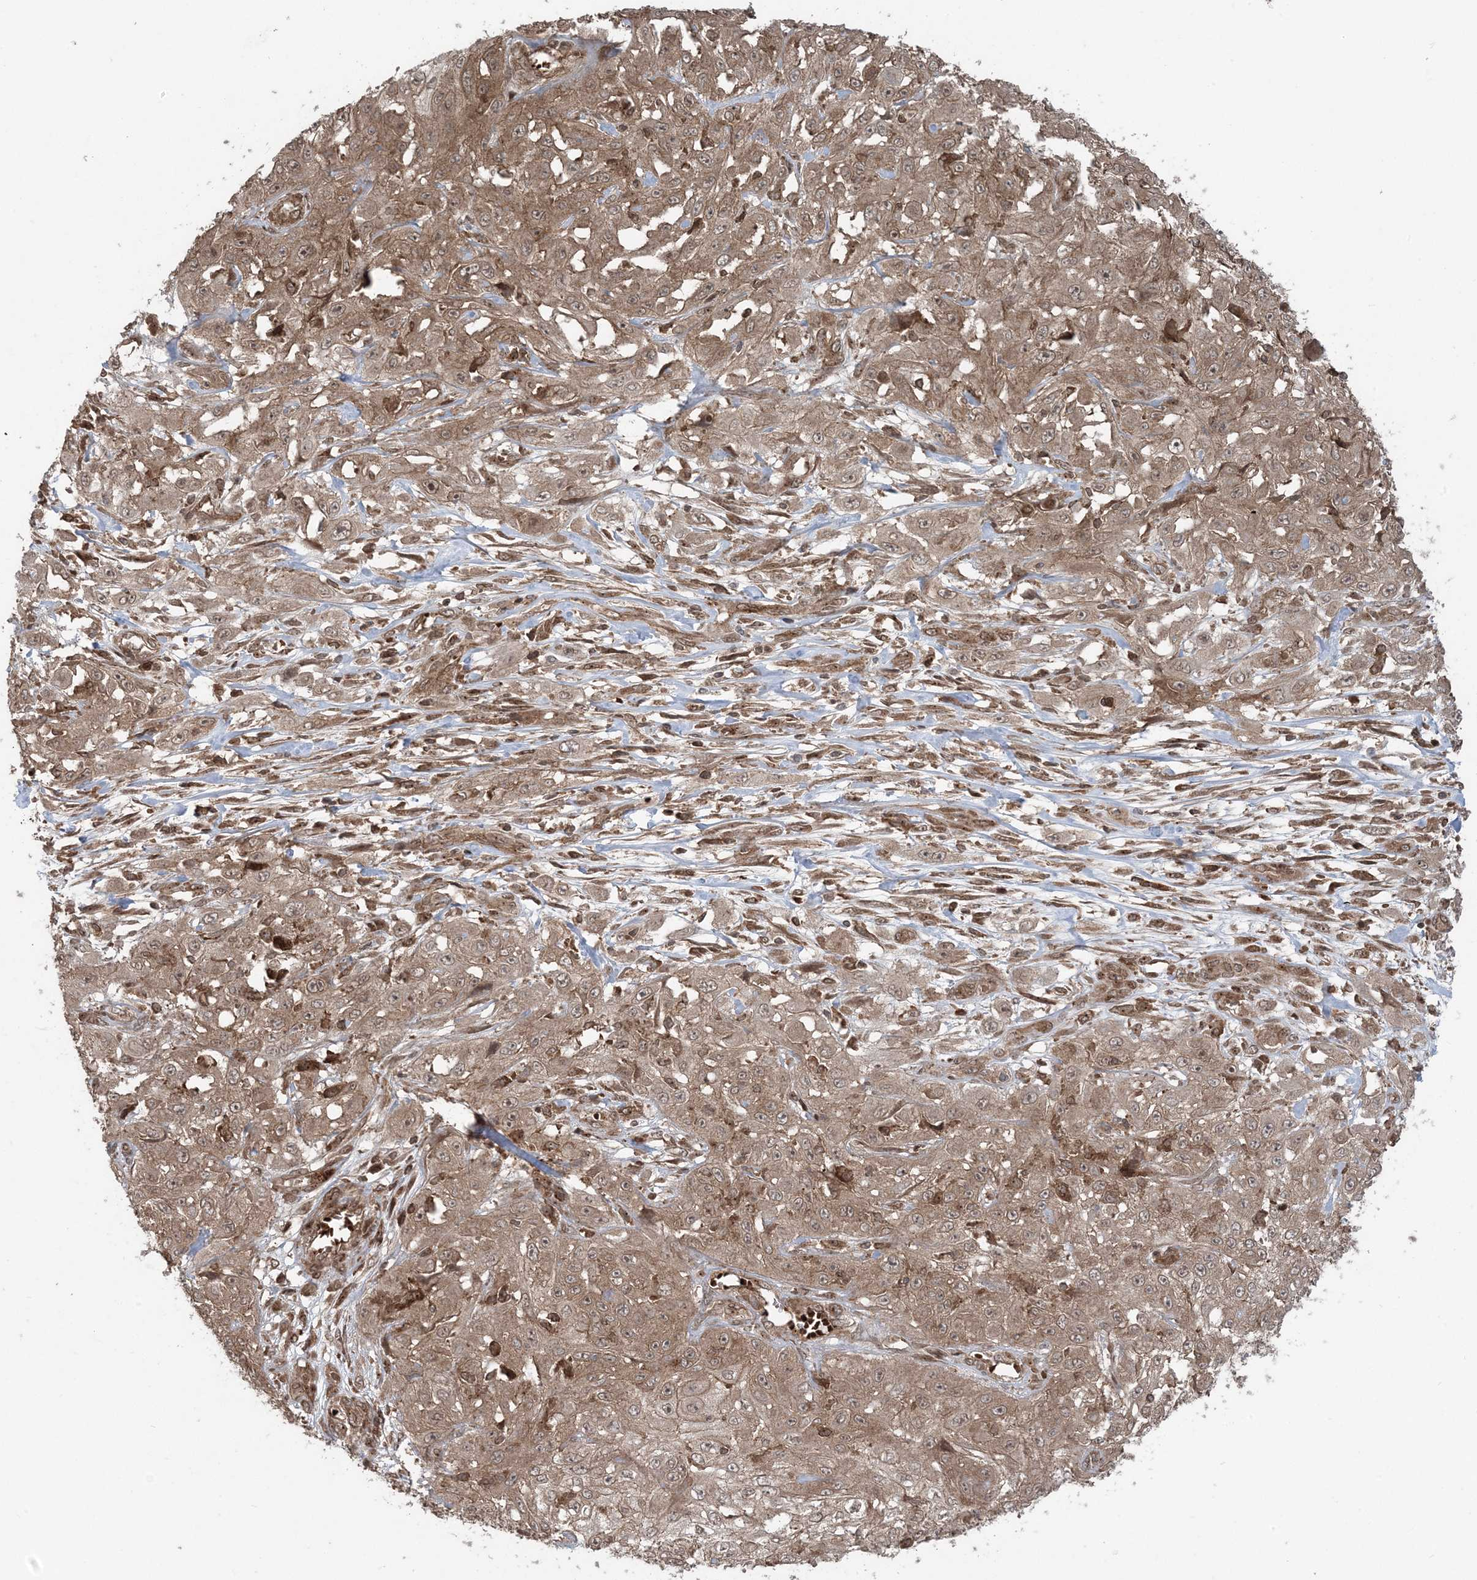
{"staining": {"intensity": "moderate", "quantity": ">75%", "location": "cytoplasmic/membranous"}, "tissue": "skin cancer", "cell_type": "Tumor cells", "image_type": "cancer", "snomed": [{"axis": "morphology", "description": "Squamous cell carcinoma, NOS"}, {"axis": "morphology", "description": "Squamous cell carcinoma, metastatic, NOS"}, {"axis": "topography", "description": "Skin"}, {"axis": "topography", "description": "Lymph node"}], "caption": "This is a histology image of immunohistochemistry staining of skin squamous cell carcinoma, which shows moderate expression in the cytoplasmic/membranous of tumor cells.", "gene": "DDX19B", "patient": {"sex": "male", "age": 75}}